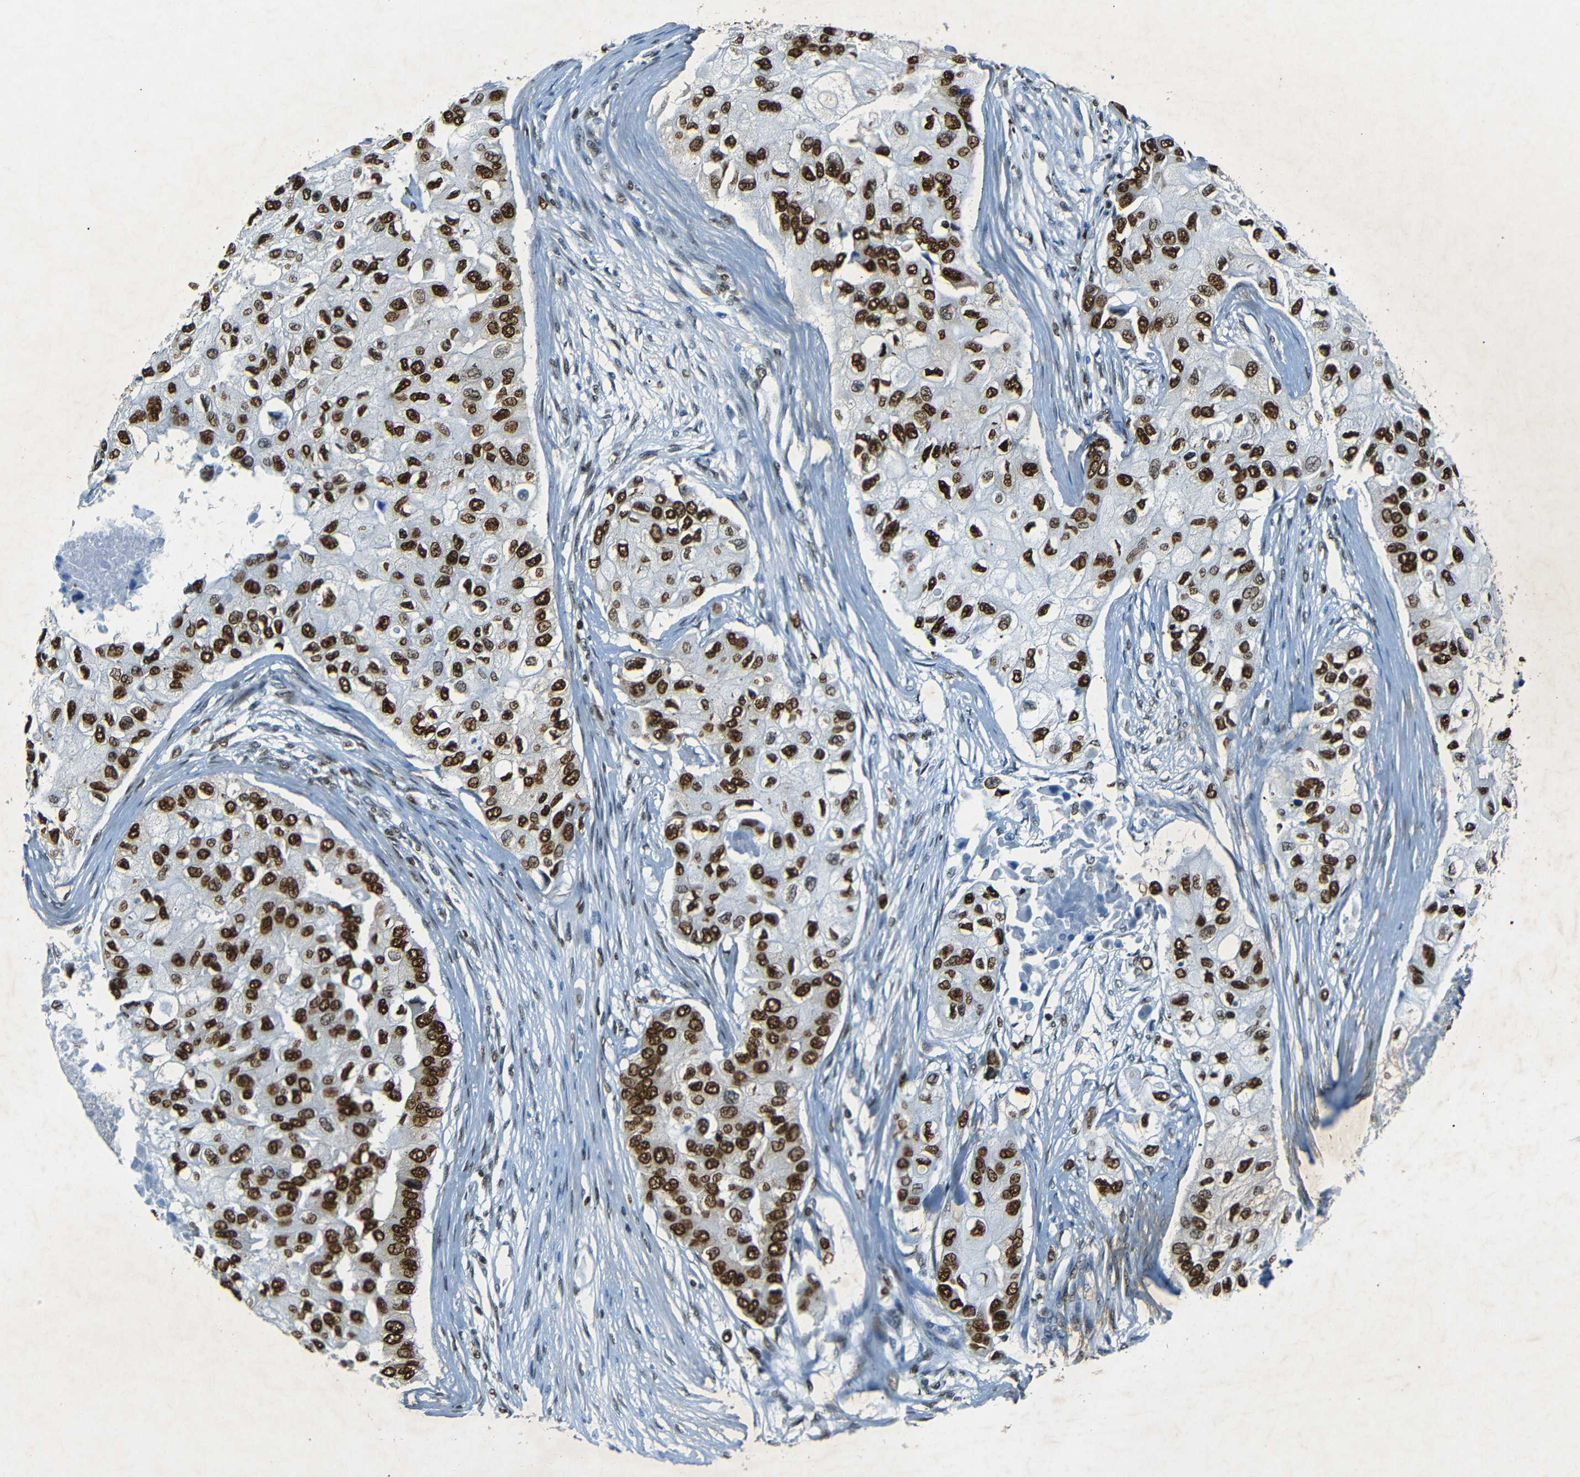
{"staining": {"intensity": "strong", "quantity": ">75%", "location": "nuclear"}, "tissue": "breast cancer", "cell_type": "Tumor cells", "image_type": "cancer", "snomed": [{"axis": "morphology", "description": "Normal tissue, NOS"}, {"axis": "morphology", "description": "Duct carcinoma"}, {"axis": "topography", "description": "Breast"}], "caption": "Breast intraductal carcinoma was stained to show a protein in brown. There is high levels of strong nuclear staining in about >75% of tumor cells.", "gene": "HMGN1", "patient": {"sex": "female", "age": 49}}